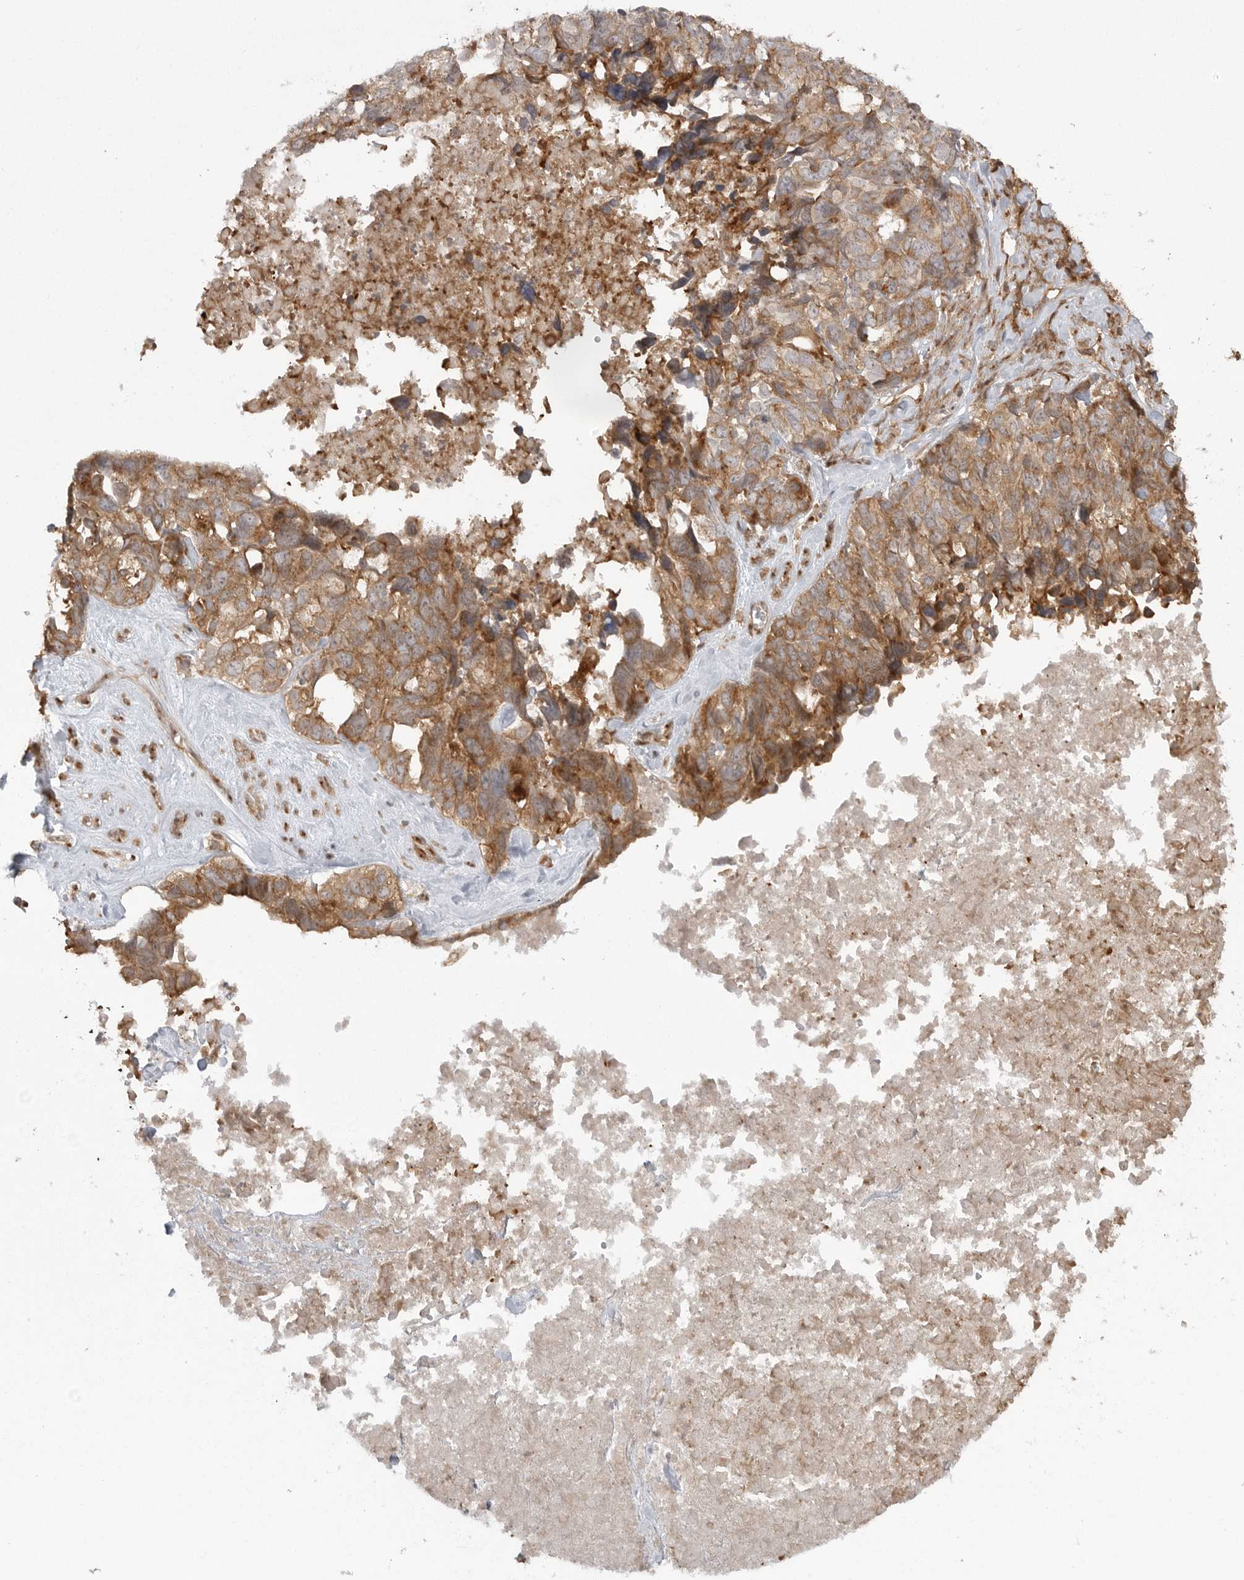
{"staining": {"intensity": "moderate", "quantity": ">75%", "location": "cytoplasmic/membranous"}, "tissue": "ovarian cancer", "cell_type": "Tumor cells", "image_type": "cancer", "snomed": [{"axis": "morphology", "description": "Cystadenocarcinoma, serous, NOS"}, {"axis": "topography", "description": "Ovary"}], "caption": "Ovarian serous cystadenocarcinoma stained with immunohistochemistry (IHC) reveals moderate cytoplasmic/membranous expression in approximately >75% of tumor cells.", "gene": "FAT3", "patient": {"sex": "female", "age": 79}}